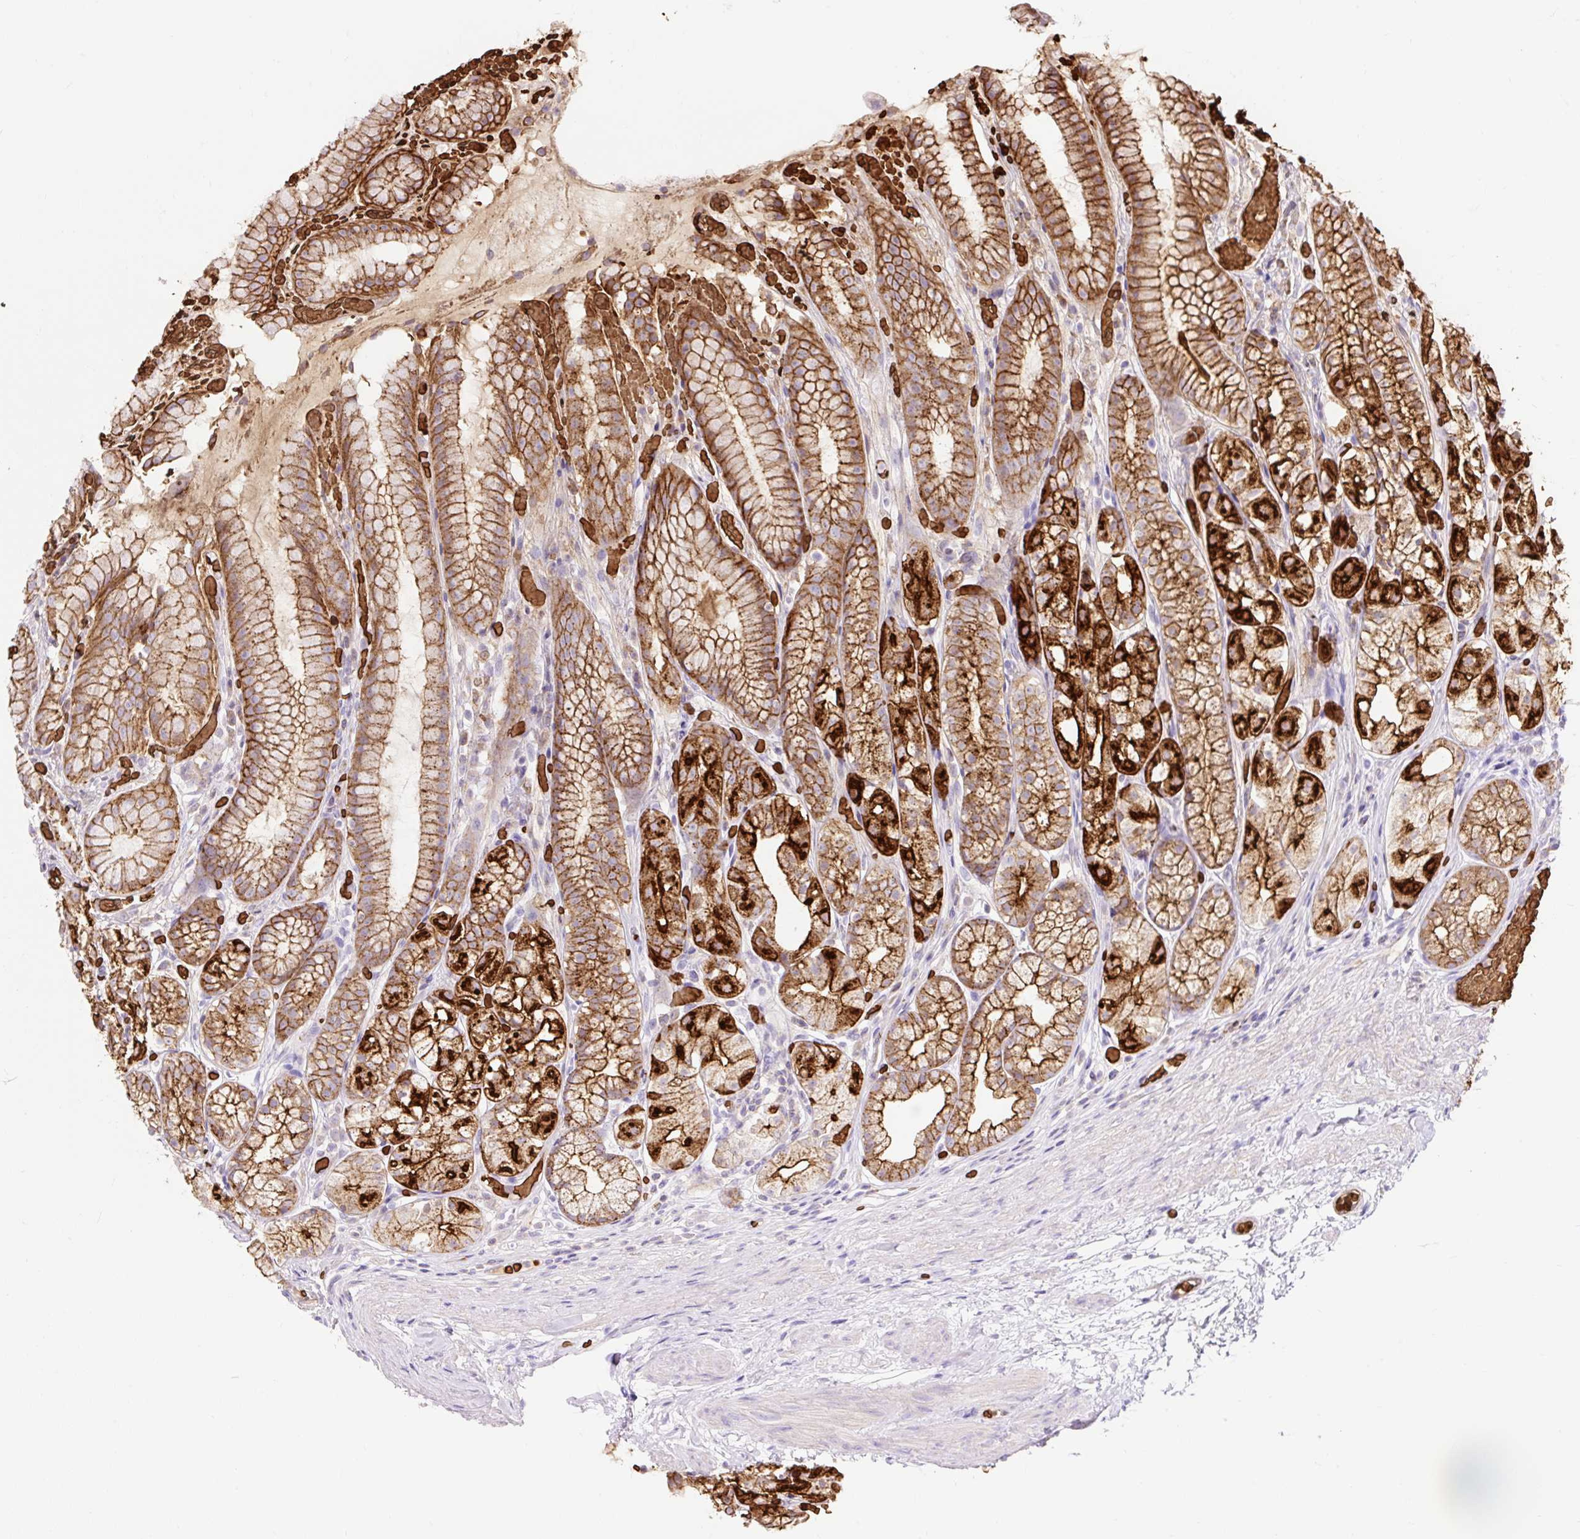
{"staining": {"intensity": "strong", "quantity": ">75%", "location": "cytoplasmic/membranous"}, "tissue": "stomach", "cell_type": "Glandular cells", "image_type": "normal", "snomed": [{"axis": "morphology", "description": "Normal tissue, NOS"}, {"axis": "topography", "description": "Smooth muscle"}, {"axis": "topography", "description": "Stomach"}], "caption": "Strong cytoplasmic/membranous expression is seen in approximately >75% of glandular cells in benign stomach. Nuclei are stained in blue.", "gene": "HIP1R", "patient": {"sex": "male", "age": 70}}